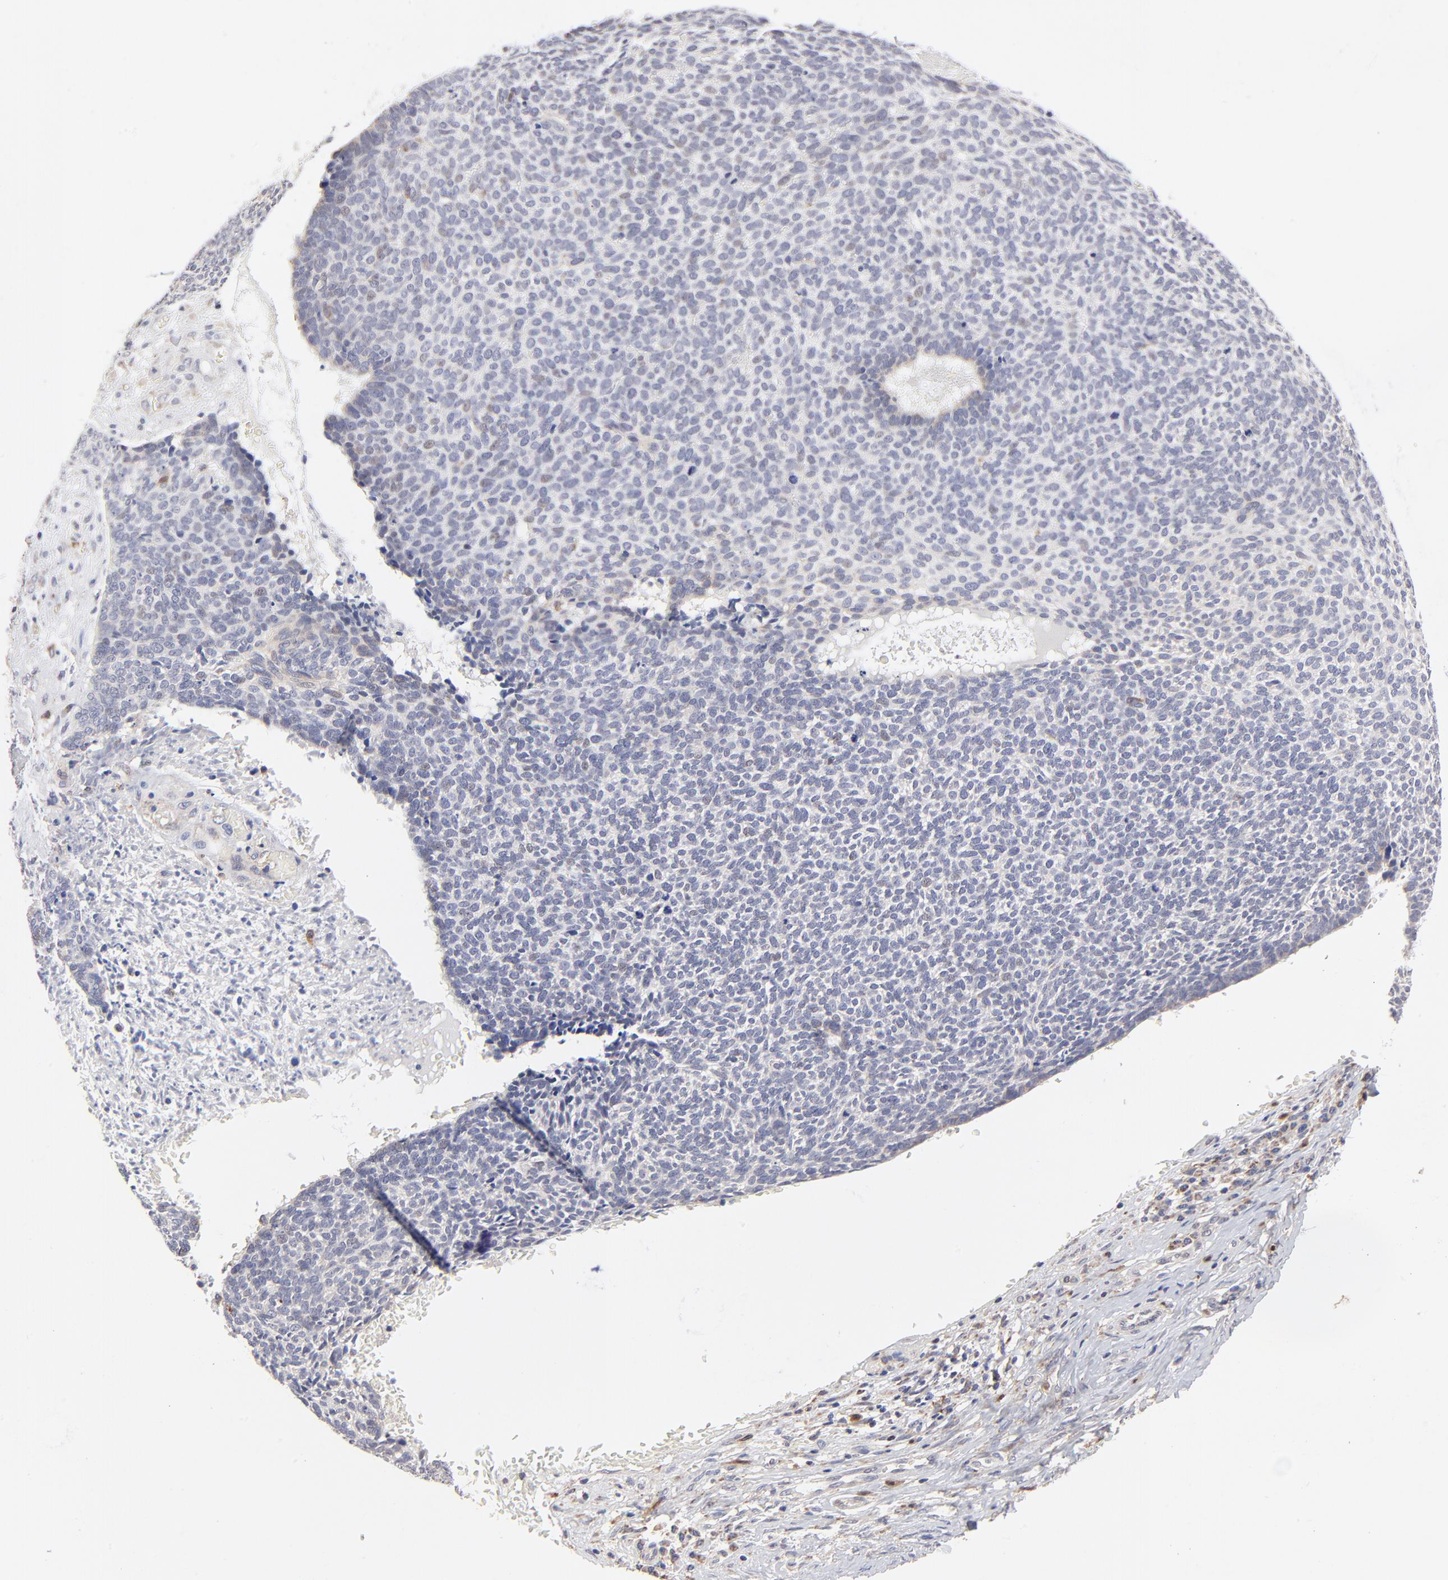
{"staining": {"intensity": "negative", "quantity": "none", "location": "none"}, "tissue": "skin cancer", "cell_type": "Tumor cells", "image_type": "cancer", "snomed": [{"axis": "morphology", "description": "Basal cell carcinoma"}, {"axis": "topography", "description": "Skin"}], "caption": "A high-resolution micrograph shows immunohistochemistry (IHC) staining of skin cancer (basal cell carcinoma), which demonstrates no significant positivity in tumor cells.", "gene": "FBXL12", "patient": {"sex": "male", "age": 87}}